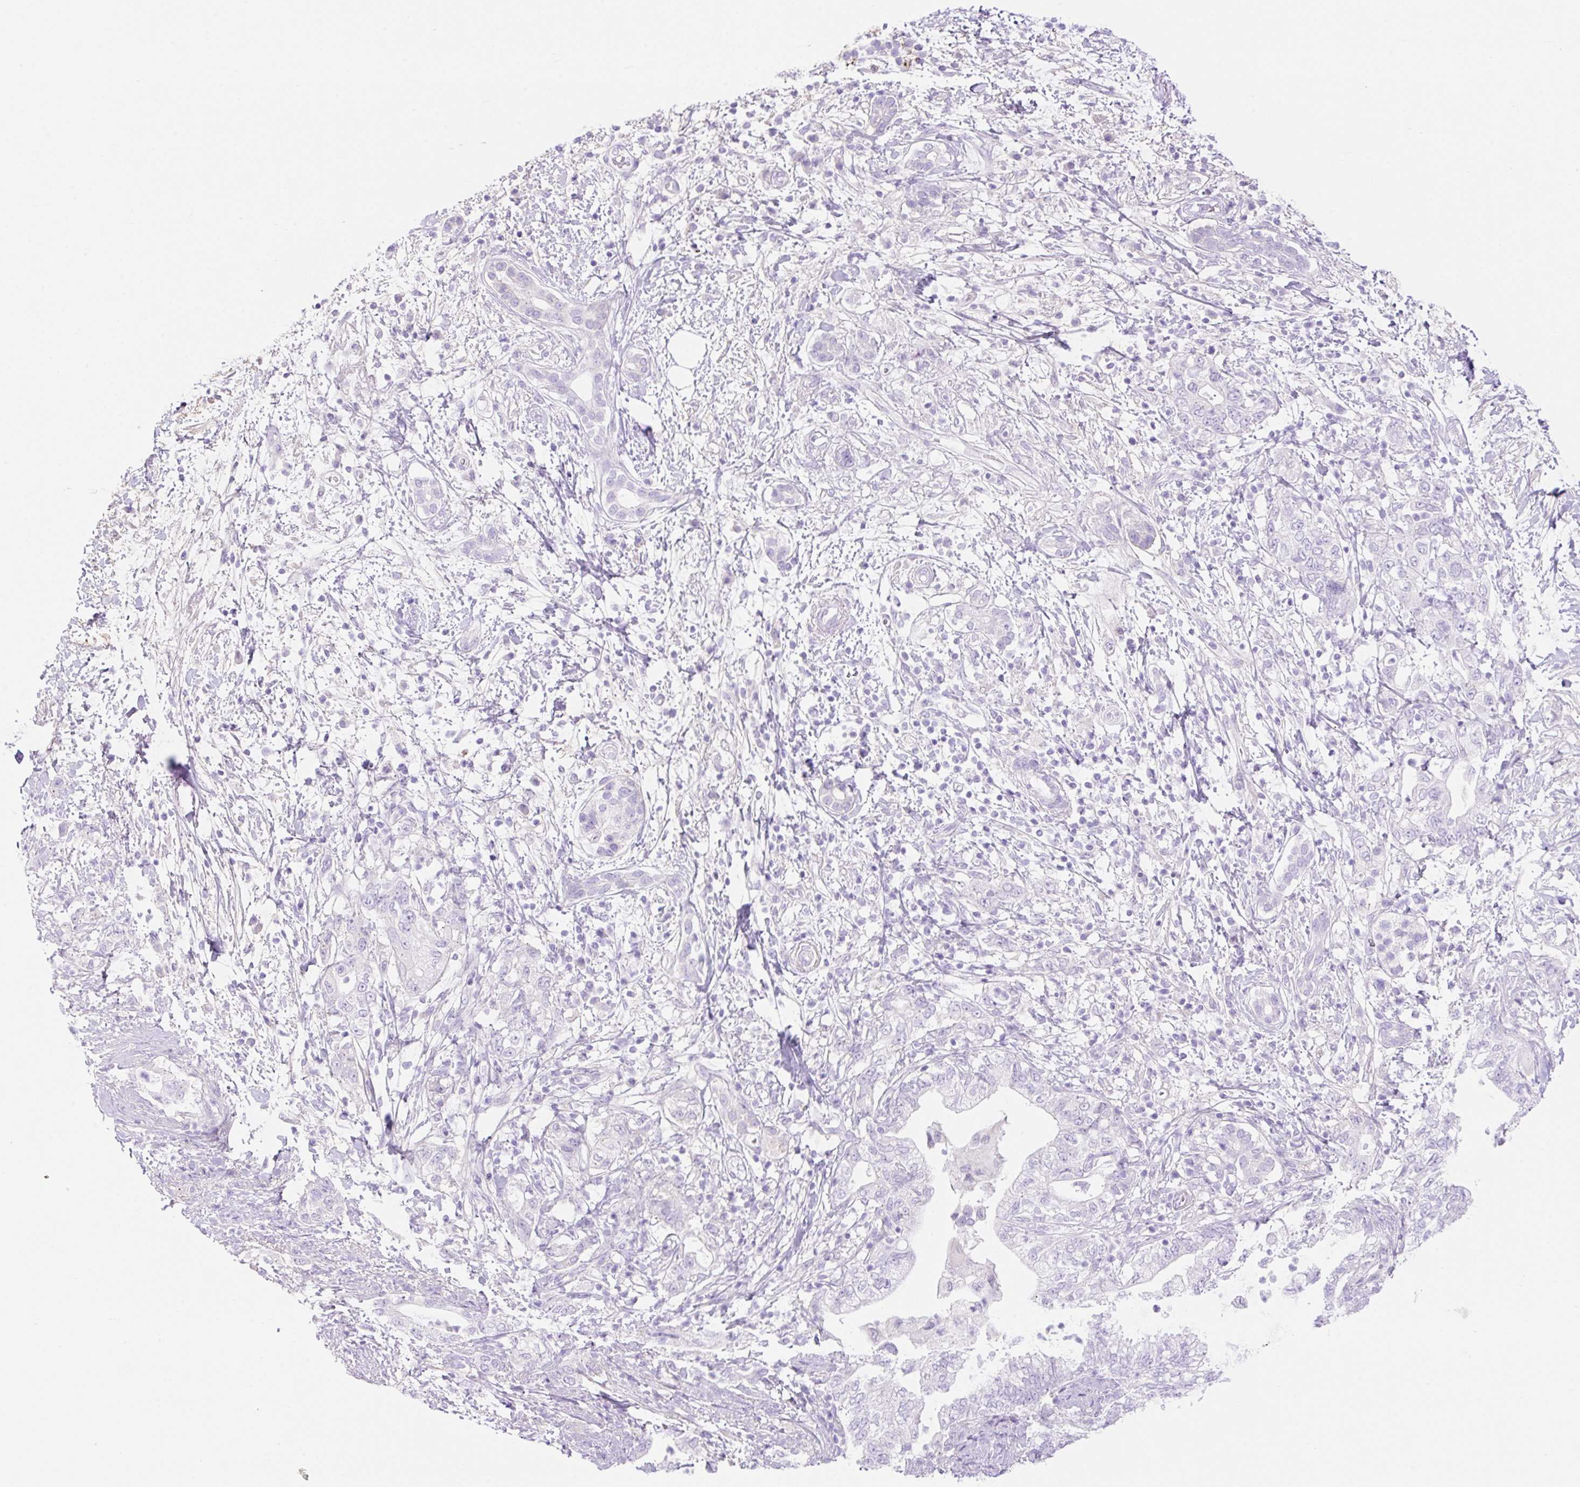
{"staining": {"intensity": "negative", "quantity": "none", "location": "none"}, "tissue": "pancreatic cancer", "cell_type": "Tumor cells", "image_type": "cancer", "snomed": [{"axis": "morphology", "description": "Adenocarcinoma, NOS"}, {"axis": "topography", "description": "Pancreas"}], "caption": "High magnification brightfield microscopy of pancreatic cancer (adenocarcinoma) stained with DAB (brown) and counterstained with hematoxylin (blue): tumor cells show no significant positivity. (Stains: DAB (3,3'-diaminobenzidine) immunohistochemistry (IHC) with hematoxylin counter stain, Microscopy: brightfield microscopy at high magnification).", "gene": "CDX1", "patient": {"sex": "female", "age": 73}}